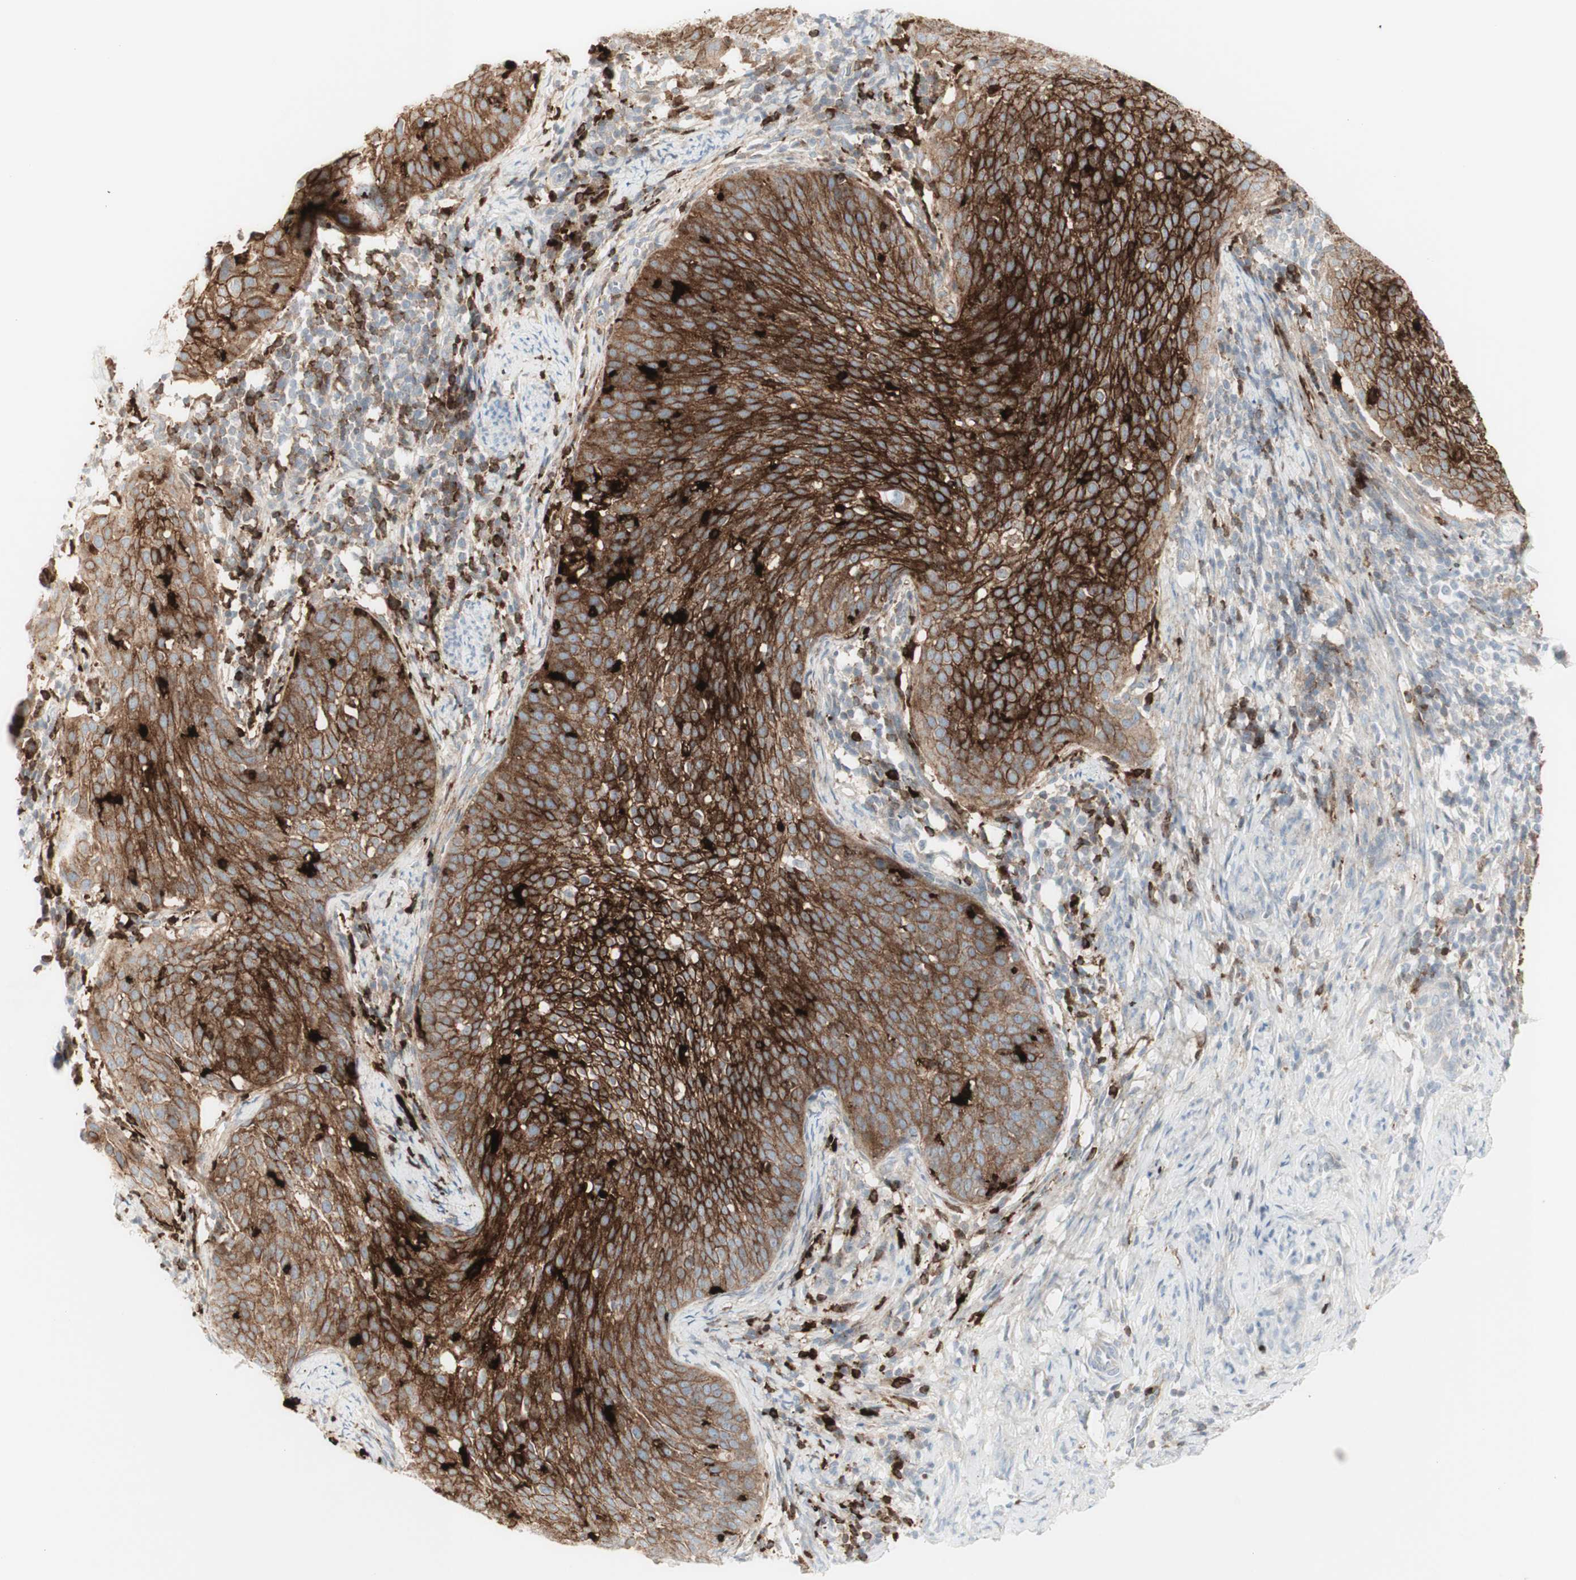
{"staining": {"intensity": "strong", "quantity": ">75%", "location": "cytoplasmic/membranous"}, "tissue": "cervical cancer", "cell_type": "Tumor cells", "image_type": "cancer", "snomed": [{"axis": "morphology", "description": "Squamous cell carcinoma, NOS"}, {"axis": "topography", "description": "Cervix"}], "caption": "Human squamous cell carcinoma (cervical) stained with a protein marker shows strong staining in tumor cells.", "gene": "MDK", "patient": {"sex": "female", "age": 51}}